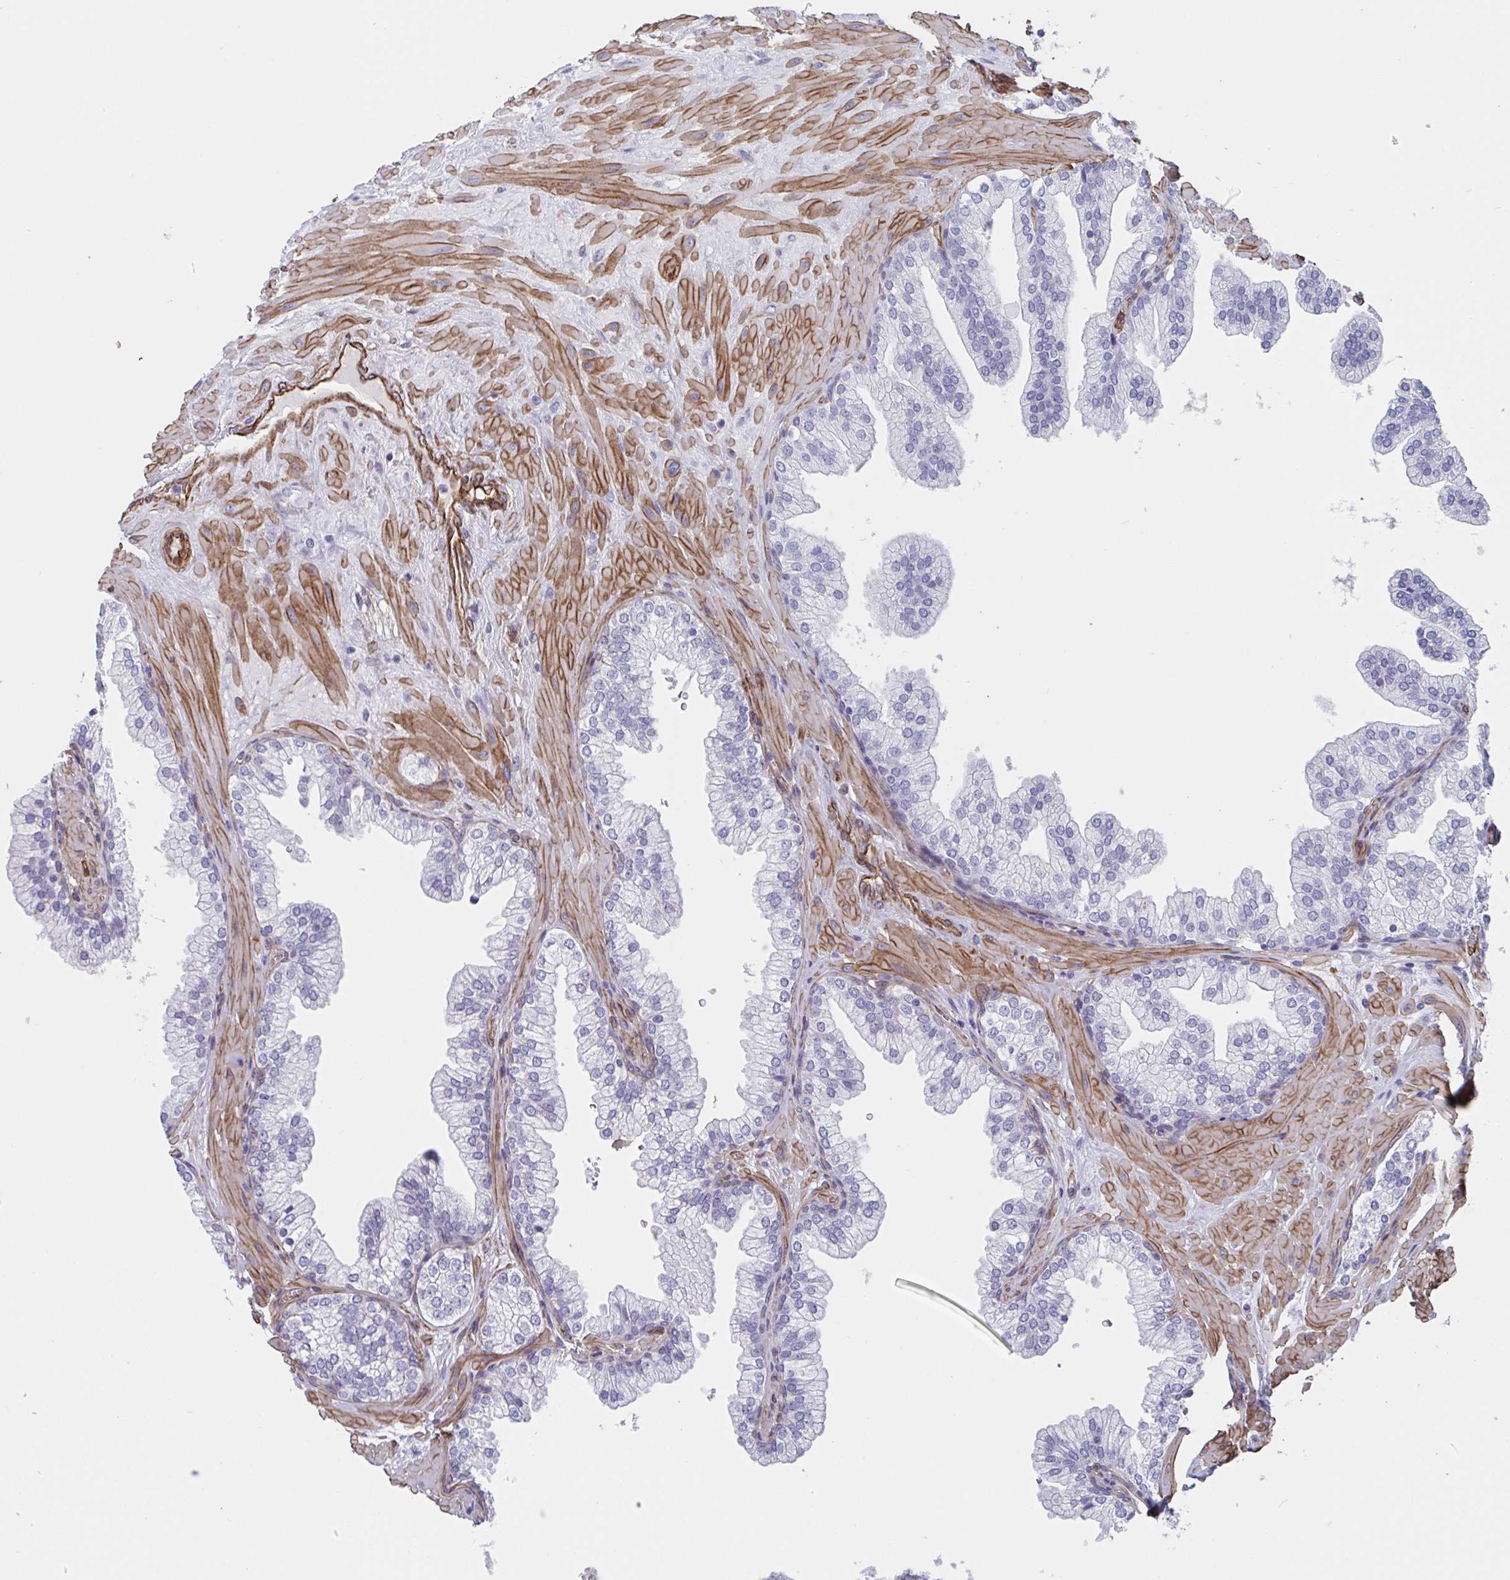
{"staining": {"intensity": "negative", "quantity": "none", "location": "none"}, "tissue": "prostate", "cell_type": "Glandular cells", "image_type": "normal", "snomed": [{"axis": "morphology", "description": "Normal tissue, NOS"}, {"axis": "topography", "description": "Prostate"}, {"axis": "topography", "description": "Peripheral nerve tissue"}], "caption": "Photomicrograph shows no significant protein staining in glandular cells of benign prostate. (DAB immunohistochemistry (IHC) with hematoxylin counter stain).", "gene": "CITED4", "patient": {"sex": "male", "age": 61}}